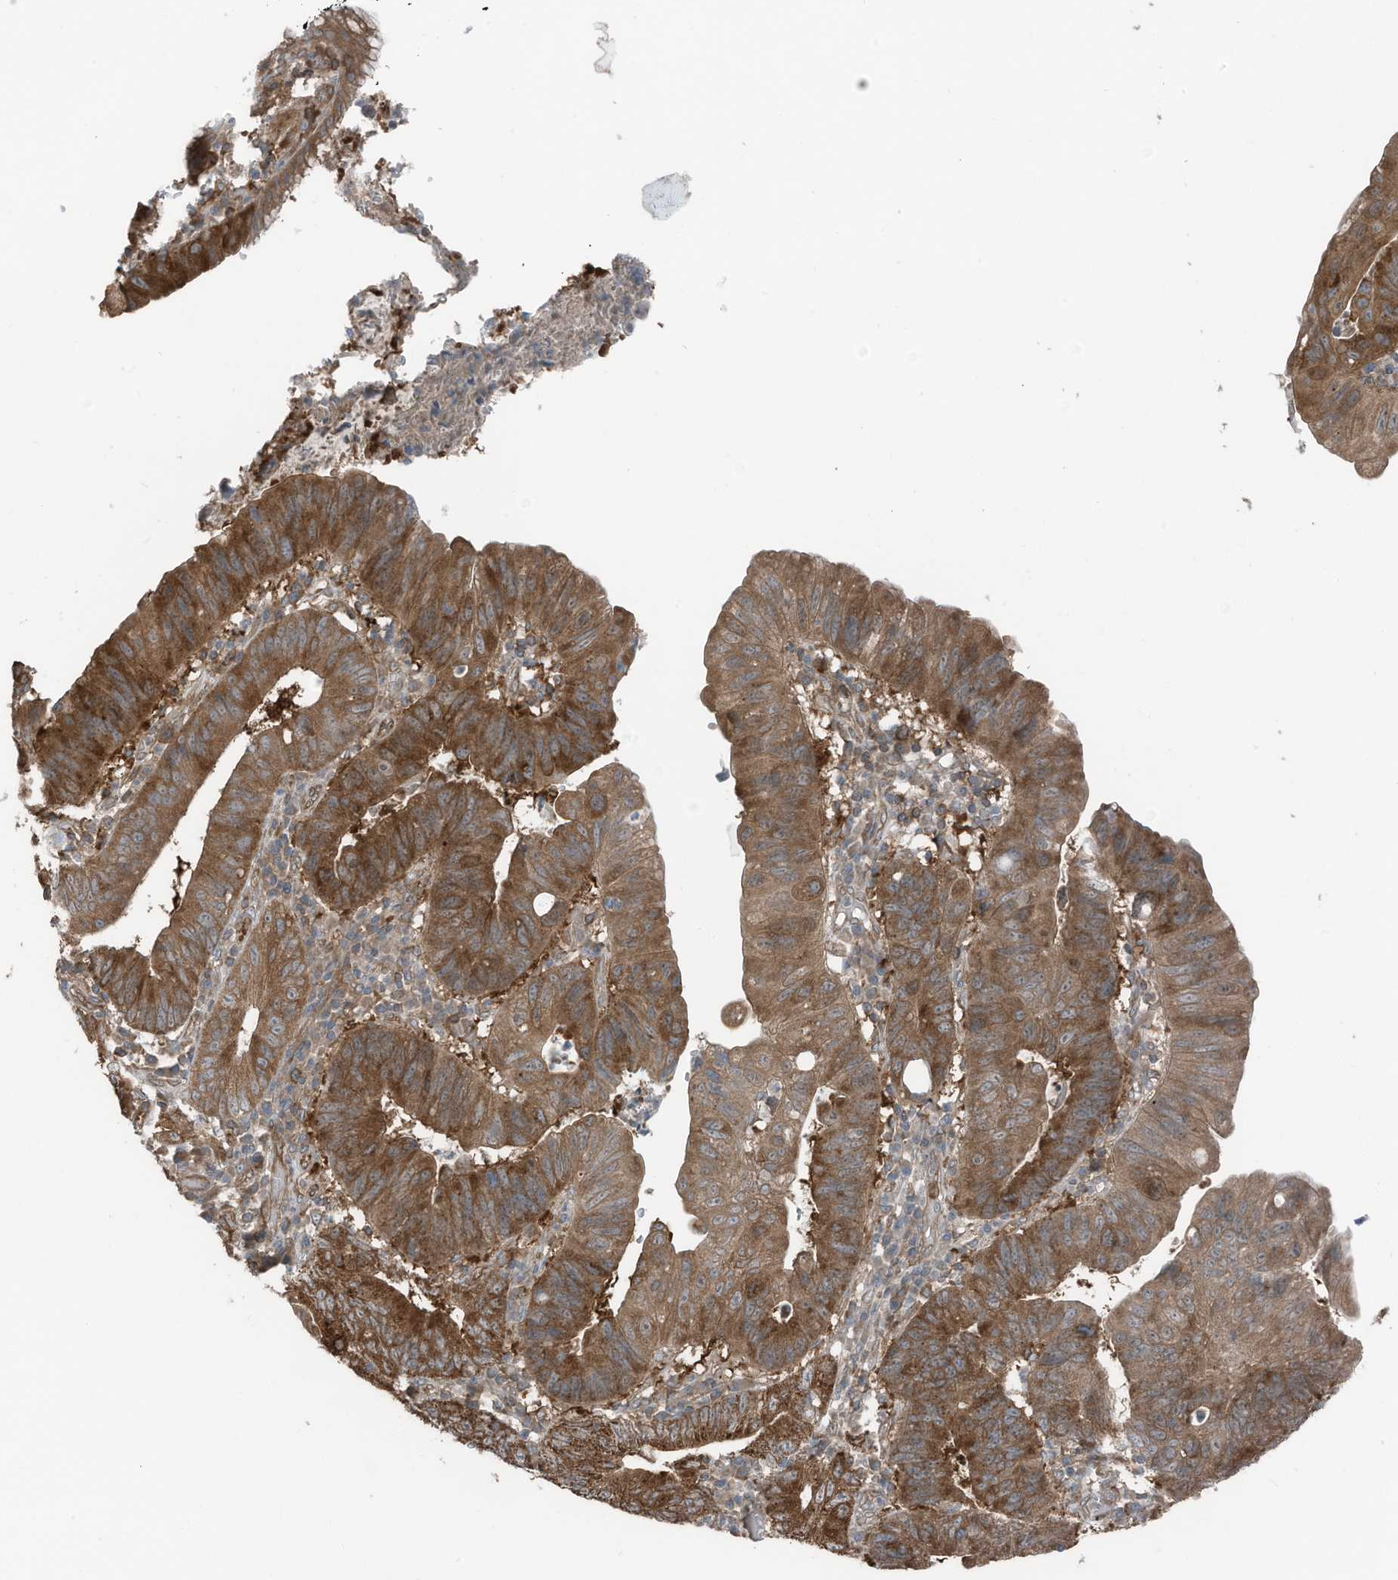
{"staining": {"intensity": "strong", "quantity": ">75%", "location": "cytoplasmic/membranous"}, "tissue": "stomach cancer", "cell_type": "Tumor cells", "image_type": "cancer", "snomed": [{"axis": "morphology", "description": "Adenocarcinoma, NOS"}, {"axis": "topography", "description": "Stomach"}], "caption": "The histopathology image demonstrates immunohistochemical staining of stomach adenocarcinoma. There is strong cytoplasmic/membranous staining is identified in approximately >75% of tumor cells.", "gene": "TXNDC9", "patient": {"sex": "male", "age": 59}}